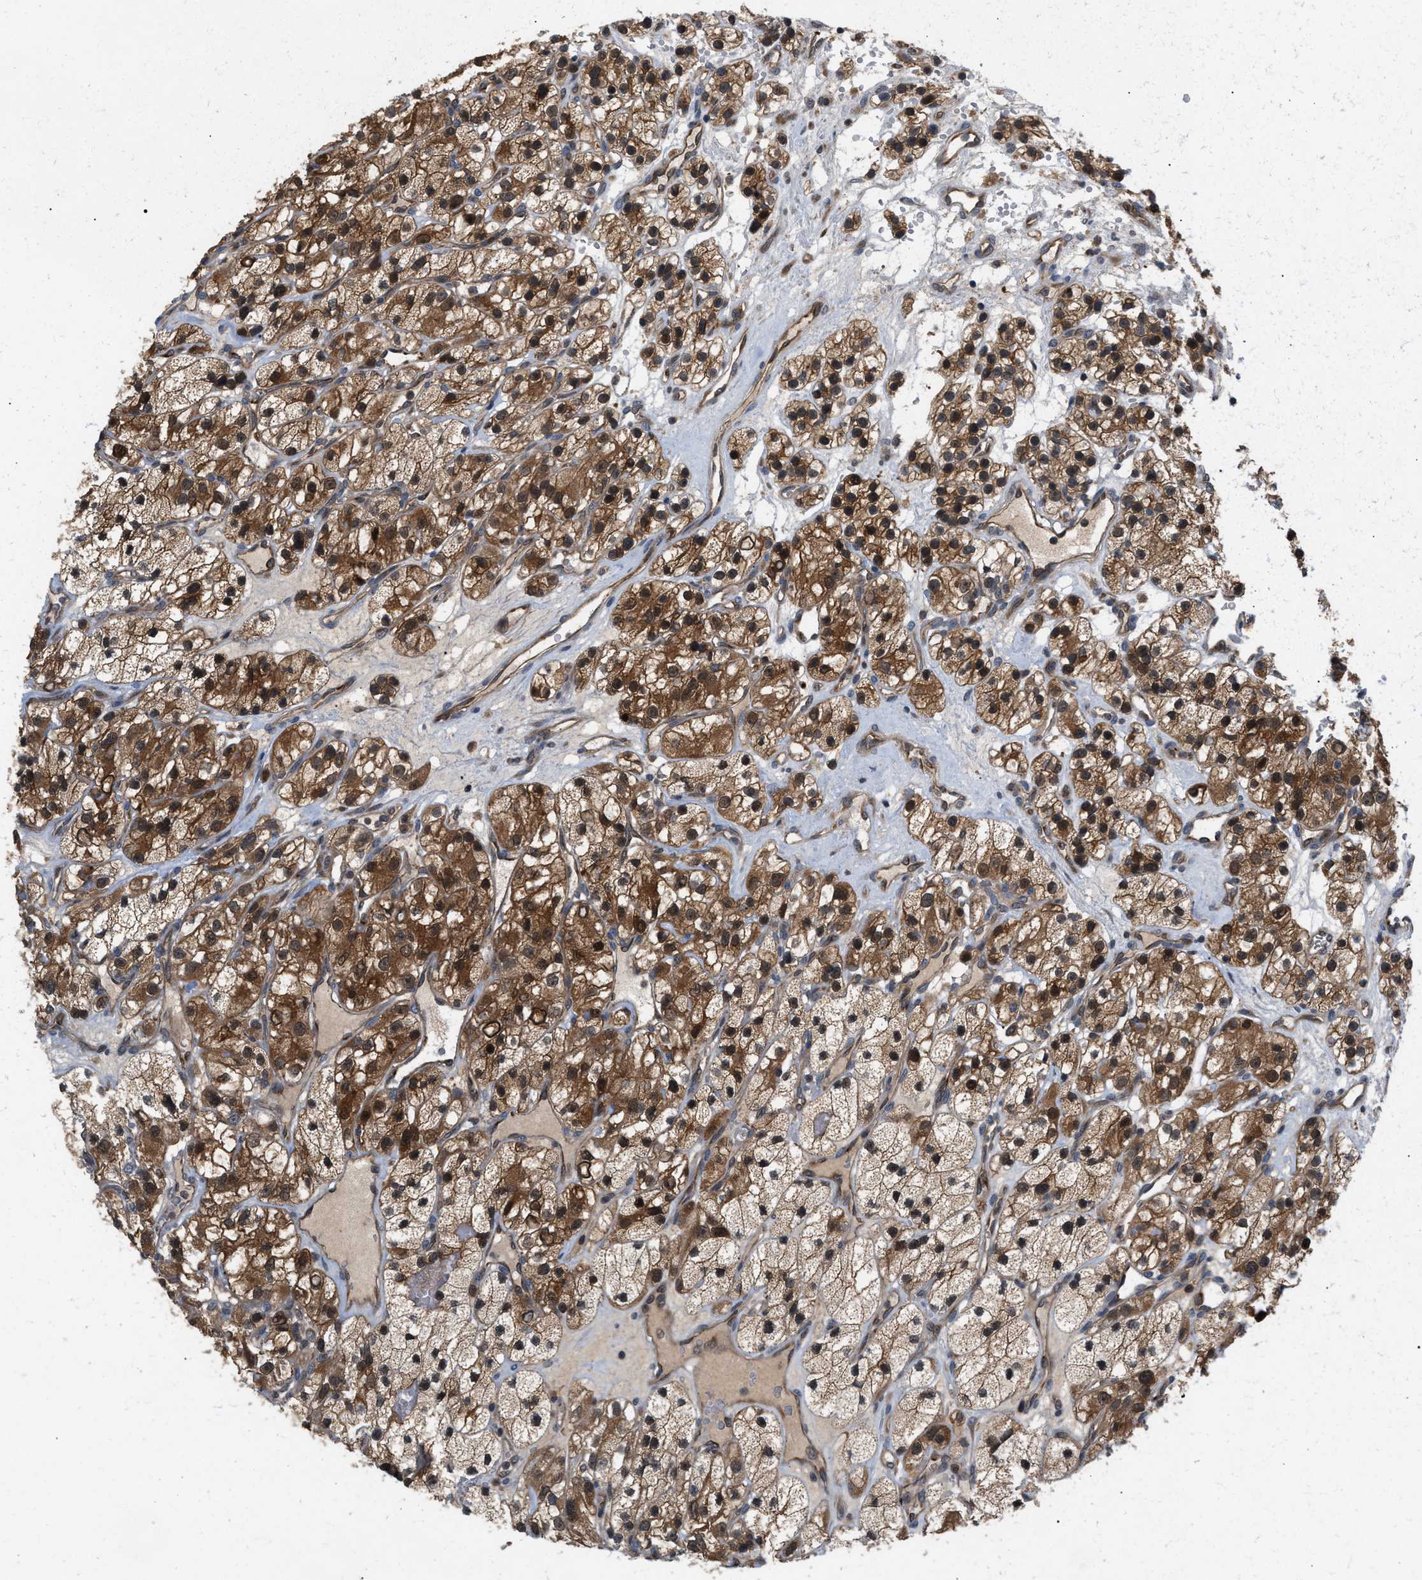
{"staining": {"intensity": "moderate", "quantity": ">75%", "location": "cytoplasmic/membranous,nuclear"}, "tissue": "renal cancer", "cell_type": "Tumor cells", "image_type": "cancer", "snomed": [{"axis": "morphology", "description": "Adenocarcinoma, NOS"}, {"axis": "topography", "description": "Kidney"}], "caption": "Approximately >75% of tumor cells in human renal adenocarcinoma display moderate cytoplasmic/membranous and nuclear protein positivity as visualized by brown immunohistochemical staining.", "gene": "GLOD4", "patient": {"sex": "female", "age": 57}}